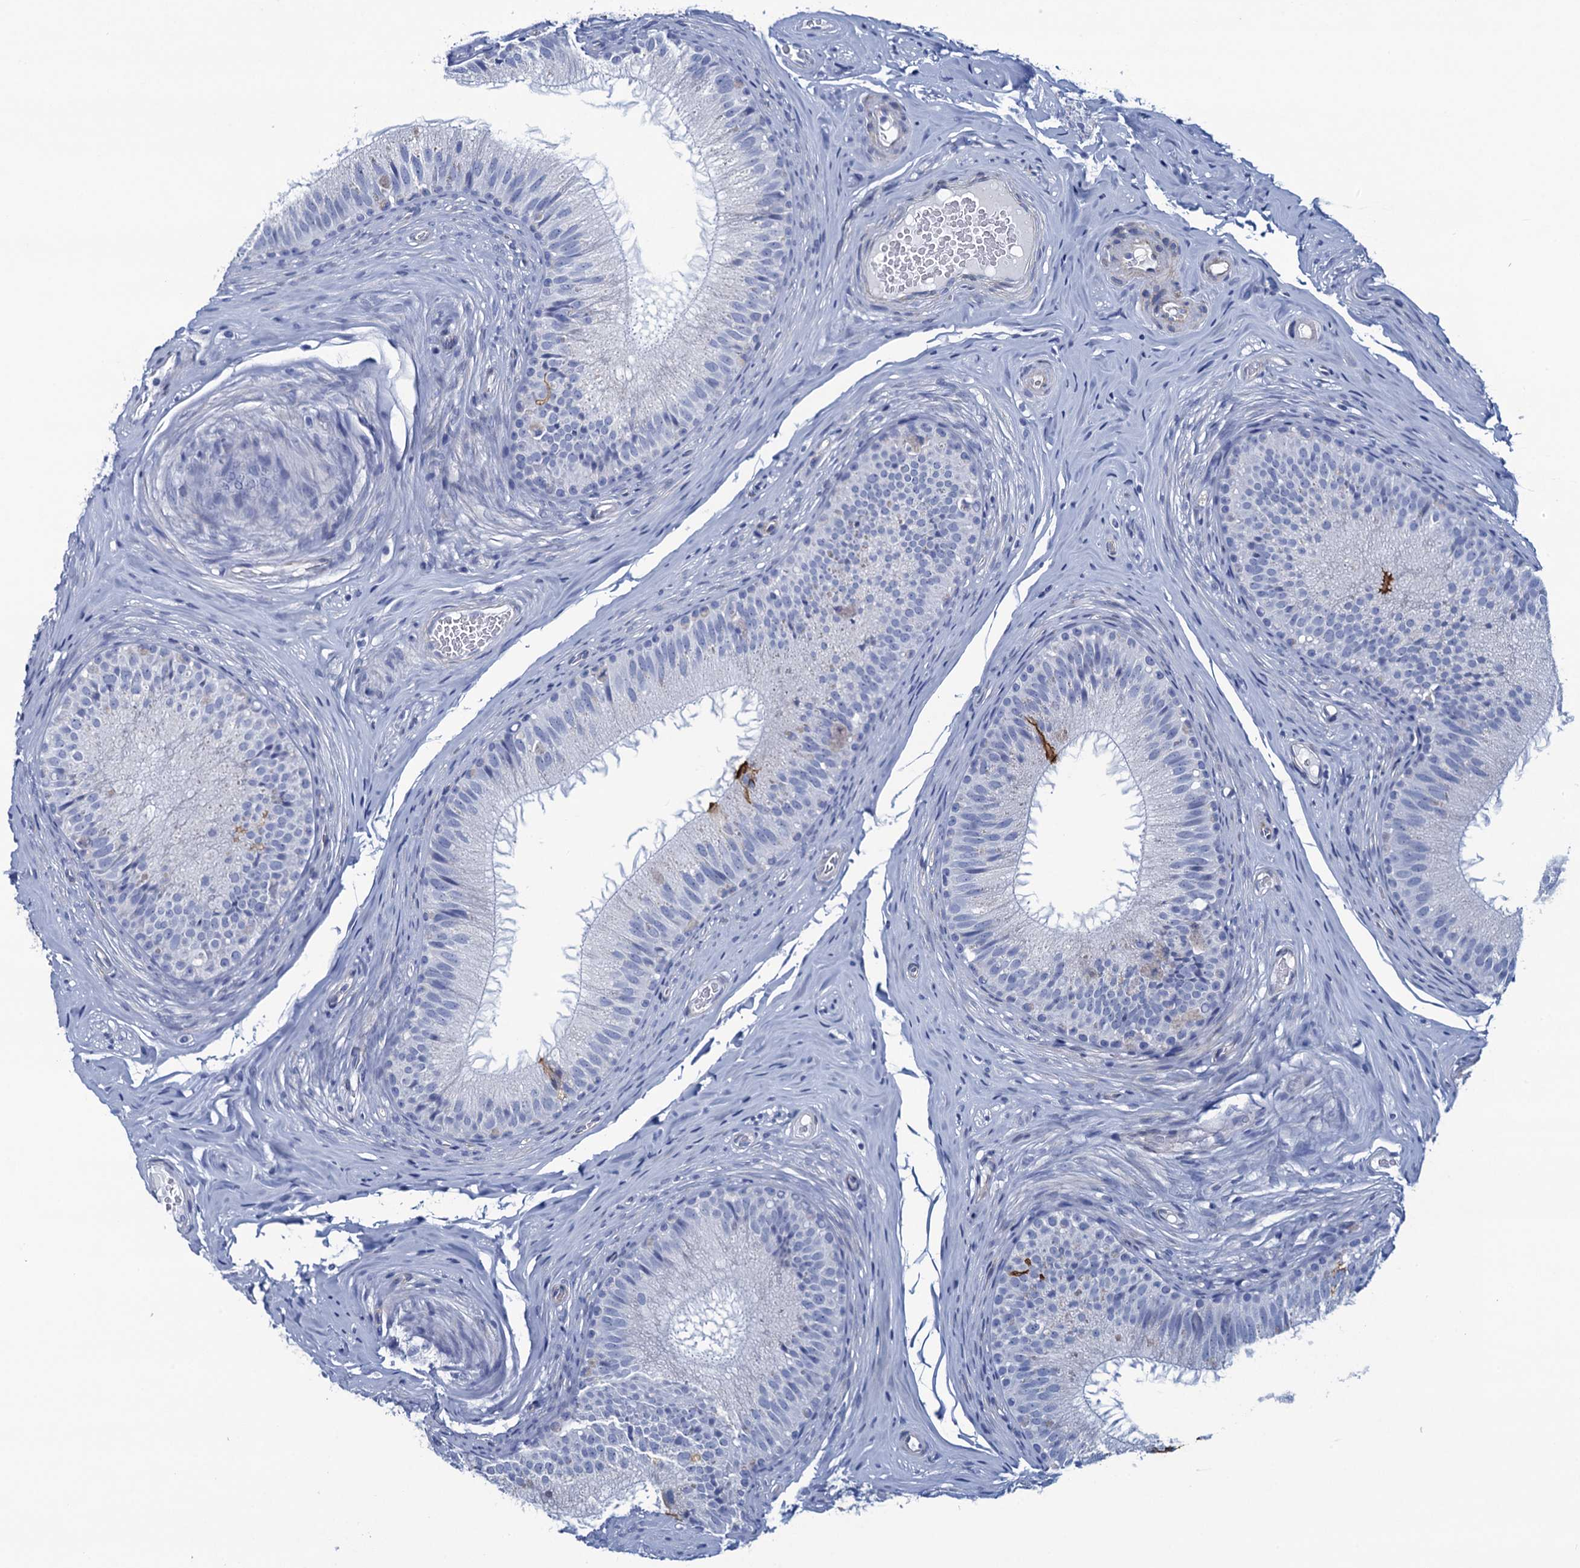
{"staining": {"intensity": "negative", "quantity": "none", "location": "none"}, "tissue": "epididymis", "cell_type": "Glandular cells", "image_type": "normal", "snomed": [{"axis": "morphology", "description": "Normal tissue, NOS"}, {"axis": "topography", "description": "Epididymis"}], "caption": "This is an IHC histopathology image of unremarkable epididymis. There is no staining in glandular cells.", "gene": "RHCG", "patient": {"sex": "male", "age": 34}}